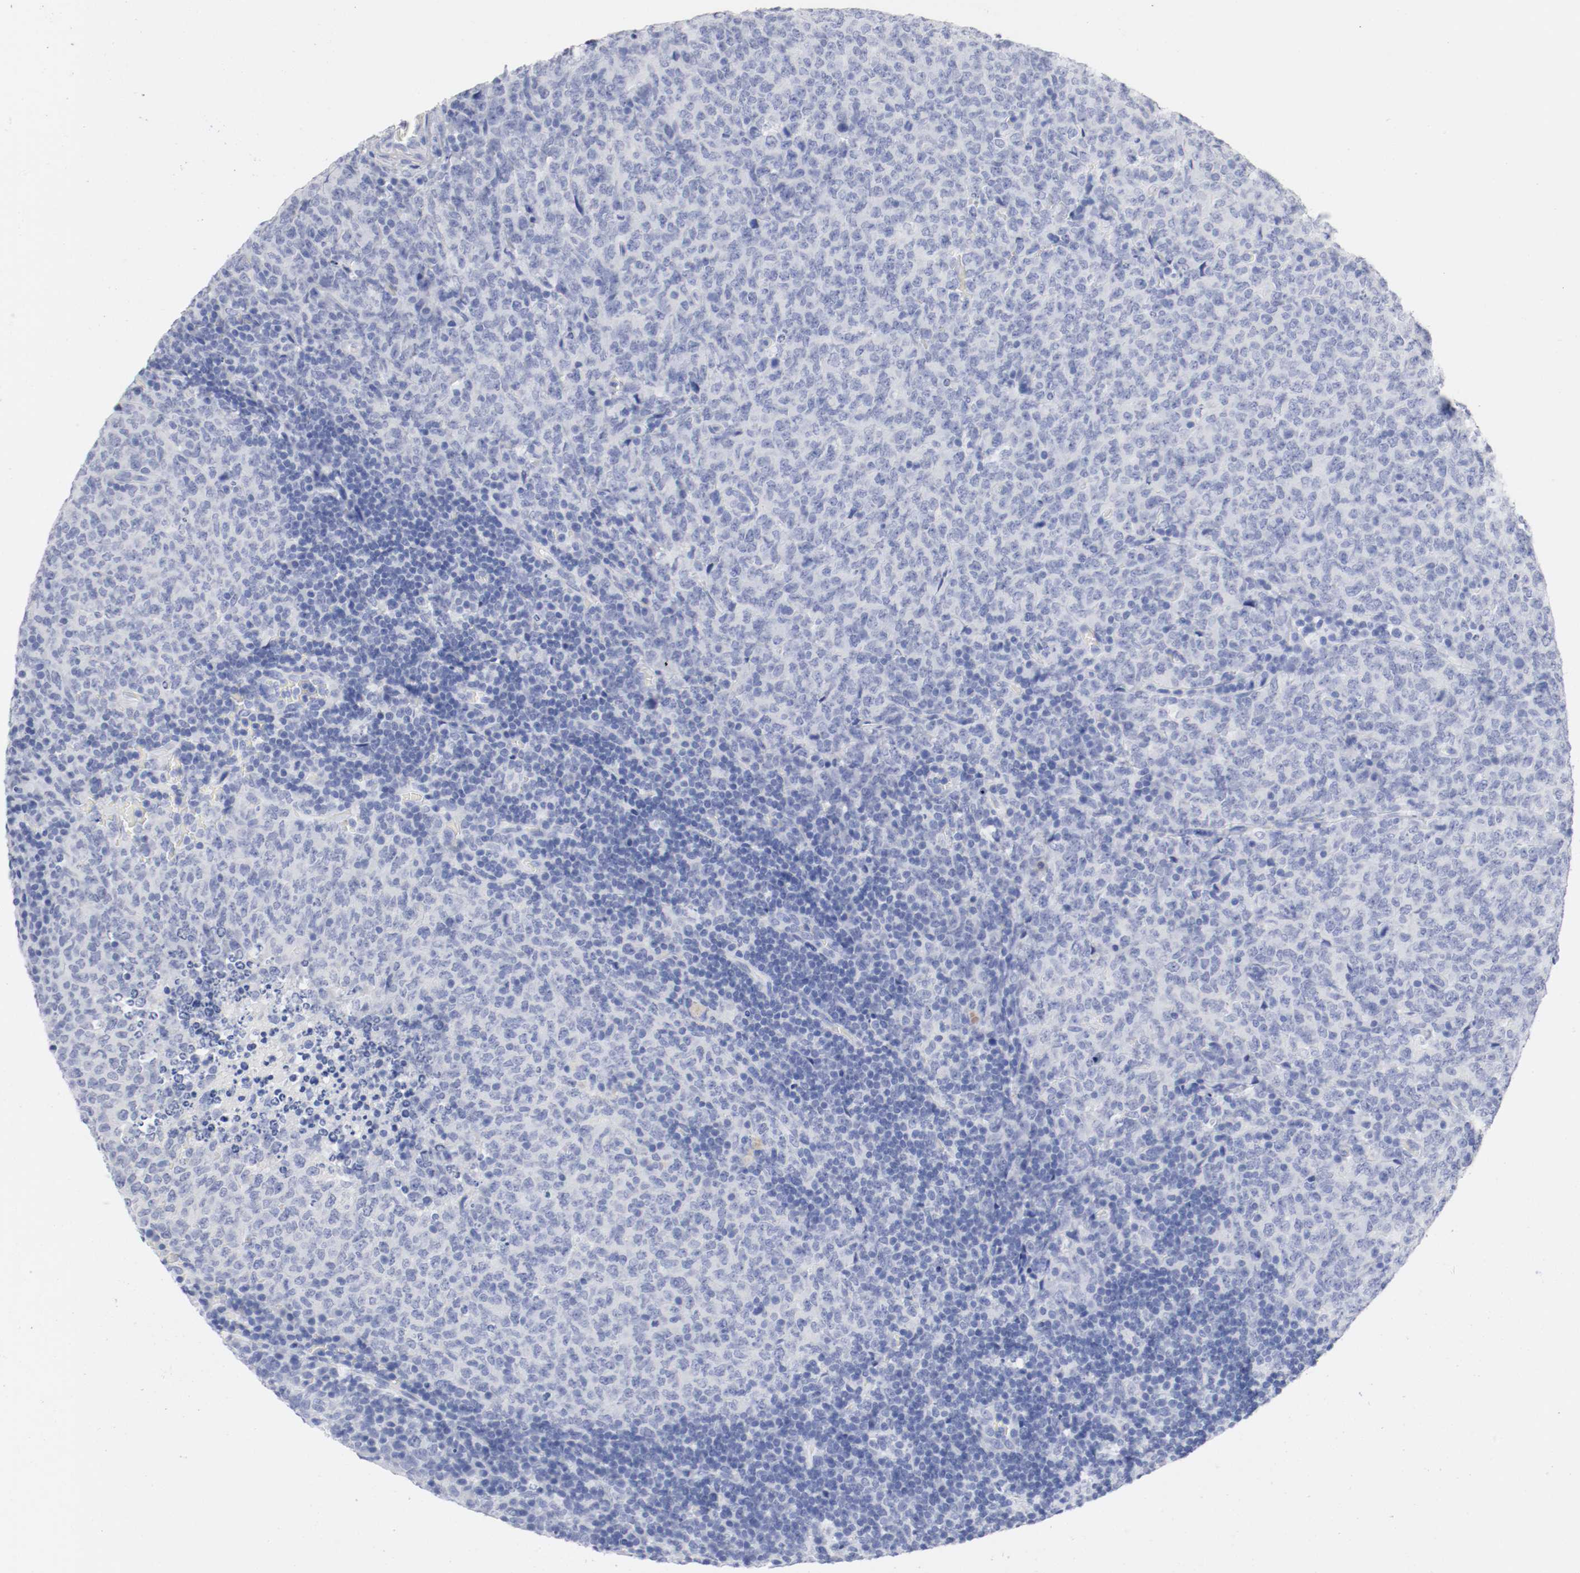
{"staining": {"intensity": "negative", "quantity": "none", "location": "none"}, "tissue": "lymphoma", "cell_type": "Tumor cells", "image_type": "cancer", "snomed": [{"axis": "morphology", "description": "Malignant lymphoma, non-Hodgkin's type, High grade"}, {"axis": "topography", "description": "Tonsil"}], "caption": "Image shows no significant protein positivity in tumor cells of lymphoma.", "gene": "GAD1", "patient": {"sex": "female", "age": 36}}